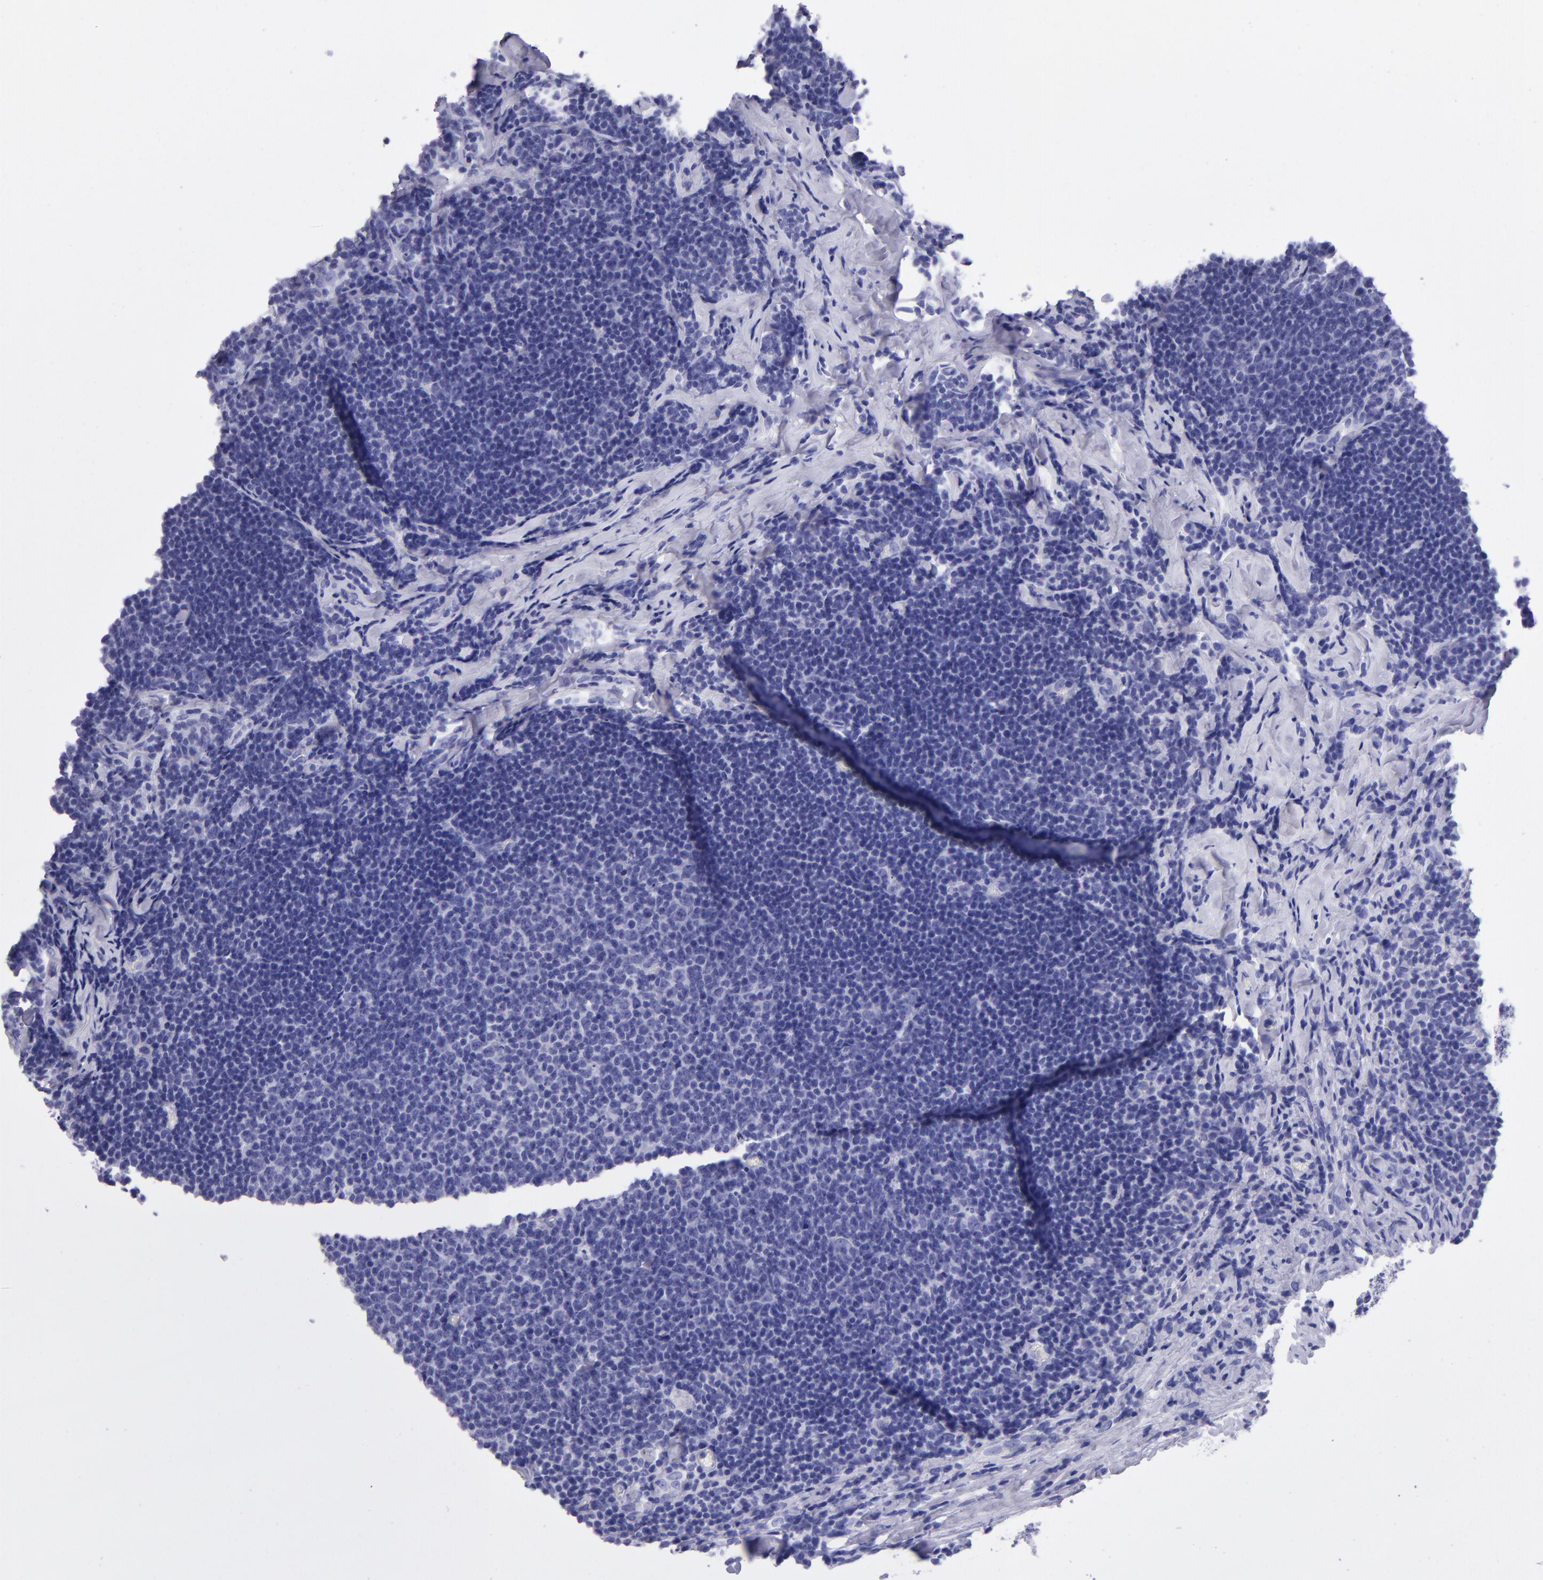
{"staining": {"intensity": "negative", "quantity": "none", "location": "none"}, "tissue": "lymphoma", "cell_type": "Tumor cells", "image_type": "cancer", "snomed": [{"axis": "morphology", "description": "Malignant lymphoma, non-Hodgkin's type, Low grade"}, {"axis": "topography", "description": "Lymph node"}], "caption": "Human malignant lymphoma, non-Hodgkin's type (low-grade) stained for a protein using immunohistochemistry (IHC) demonstrates no positivity in tumor cells.", "gene": "TYRP1", "patient": {"sex": "male", "age": 74}}